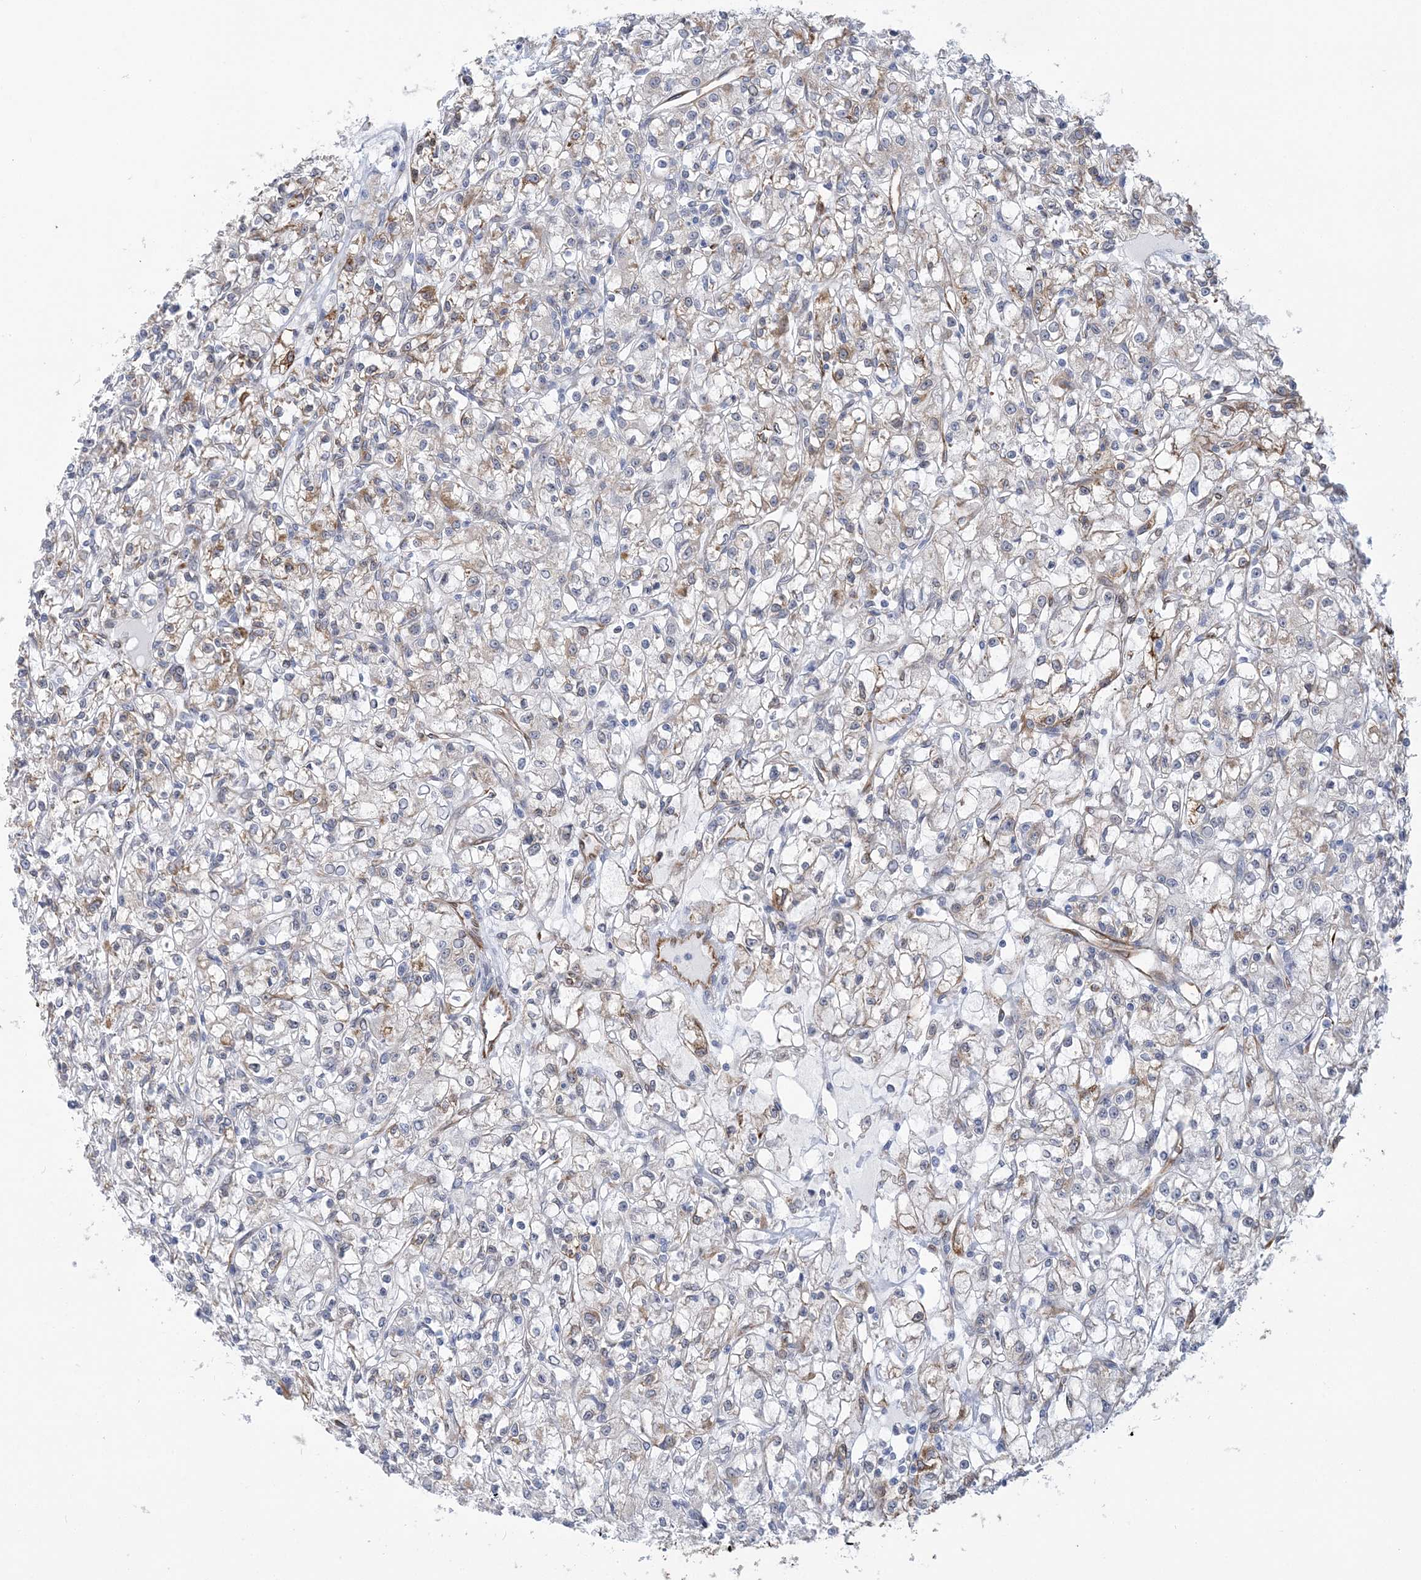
{"staining": {"intensity": "weak", "quantity": "<25%", "location": "cytoplasmic/membranous"}, "tissue": "renal cancer", "cell_type": "Tumor cells", "image_type": "cancer", "snomed": [{"axis": "morphology", "description": "Adenocarcinoma, NOS"}, {"axis": "topography", "description": "Kidney"}], "caption": "Adenocarcinoma (renal) was stained to show a protein in brown. There is no significant staining in tumor cells.", "gene": "PLEKHG4B", "patient": {"sex": "female", "age": 59}}